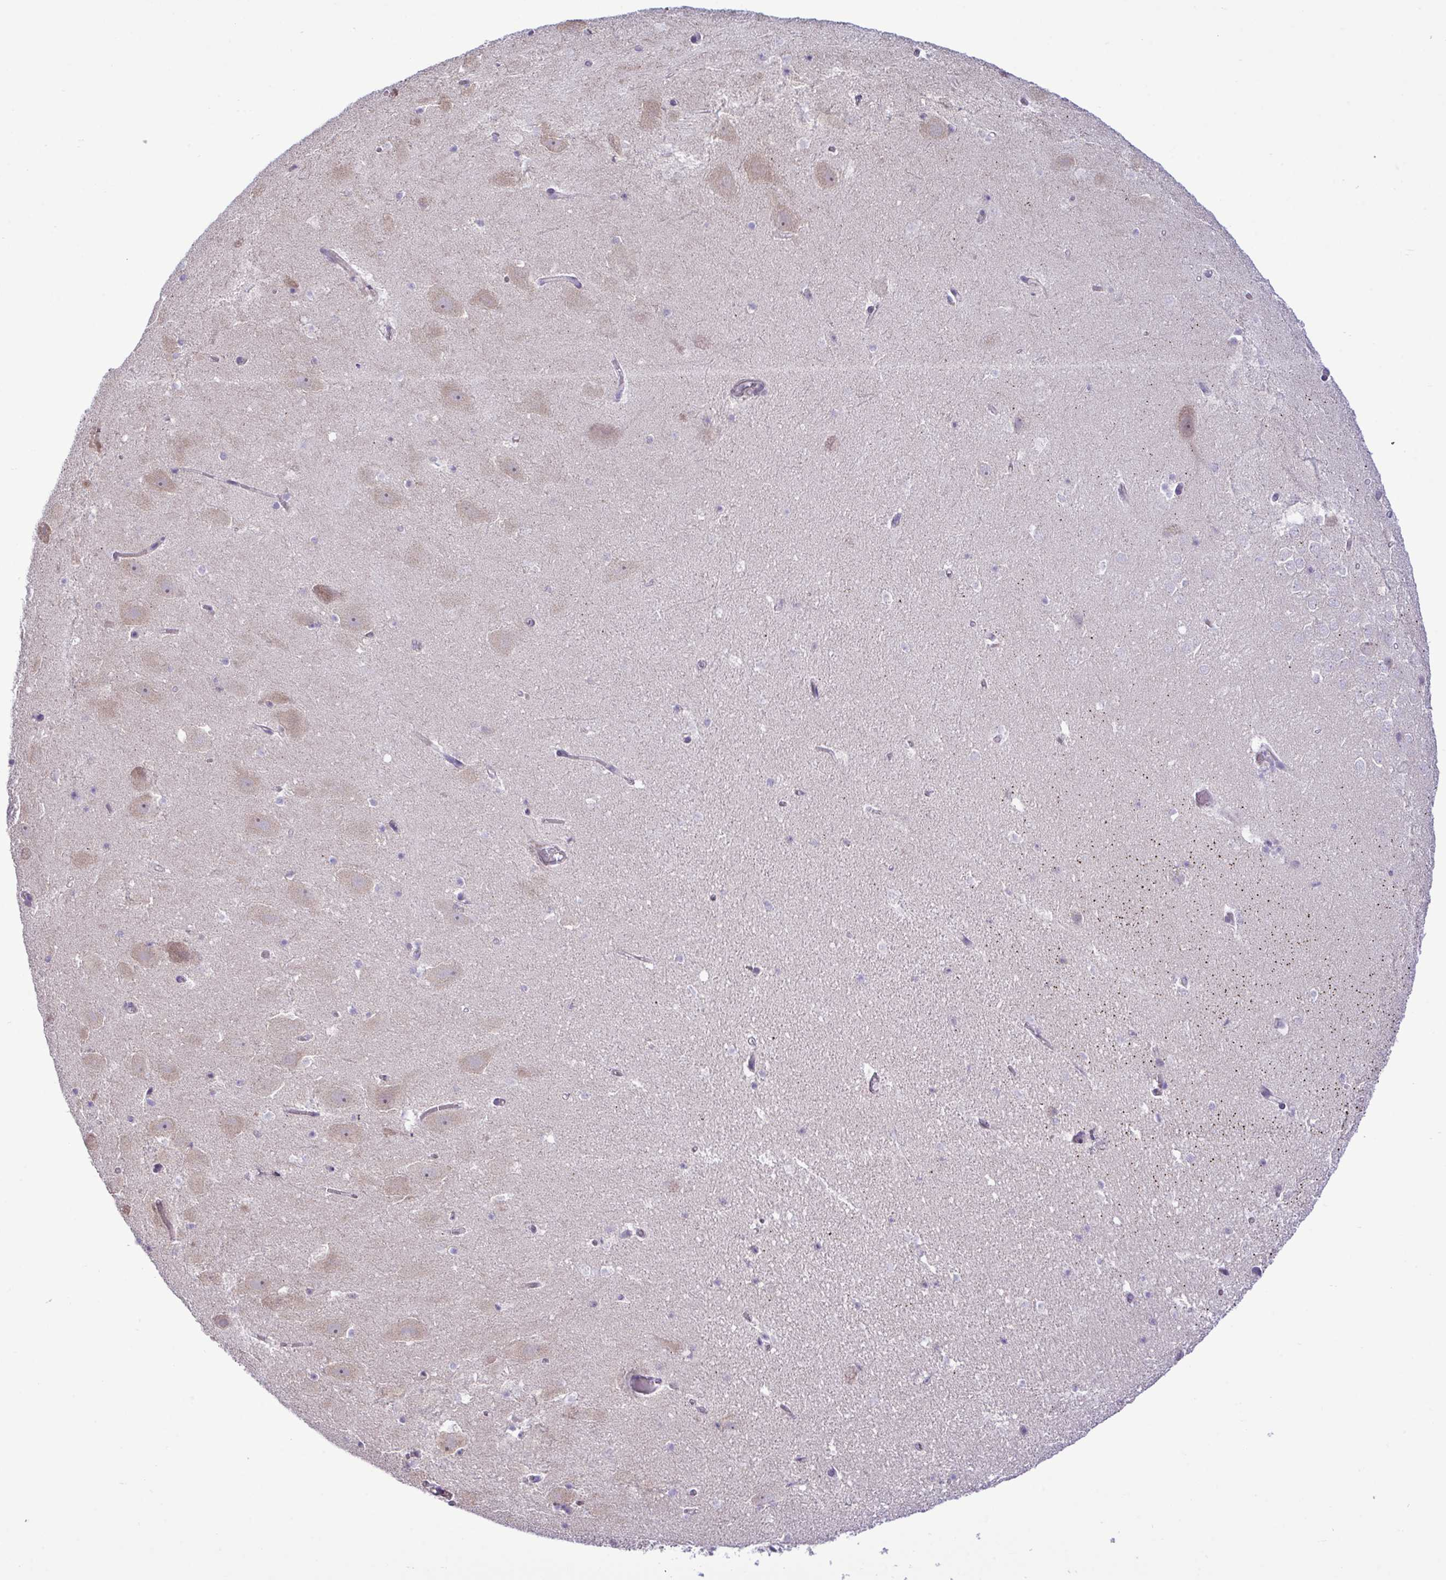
{"staining": {"intensity": "negative", "quantity": "none", "location": "none"}, "tissue": "hippocampus", "cell_type": "Glial cells", "image_type": "normal", "snomed": [{"axis": "morphology", "description": "Normal tissue, NOS"}, {"axis": "topography", "description": "Hippocampus"}], "caption": "DAB immunohistochemical staining of unremarkable hippocampus reveals no significant staining in glial cells. (IHC, brightfield microscopy, high magnification).", "gene": "SYNPO2L", "patient": {"sex": "female", "age": 42}}